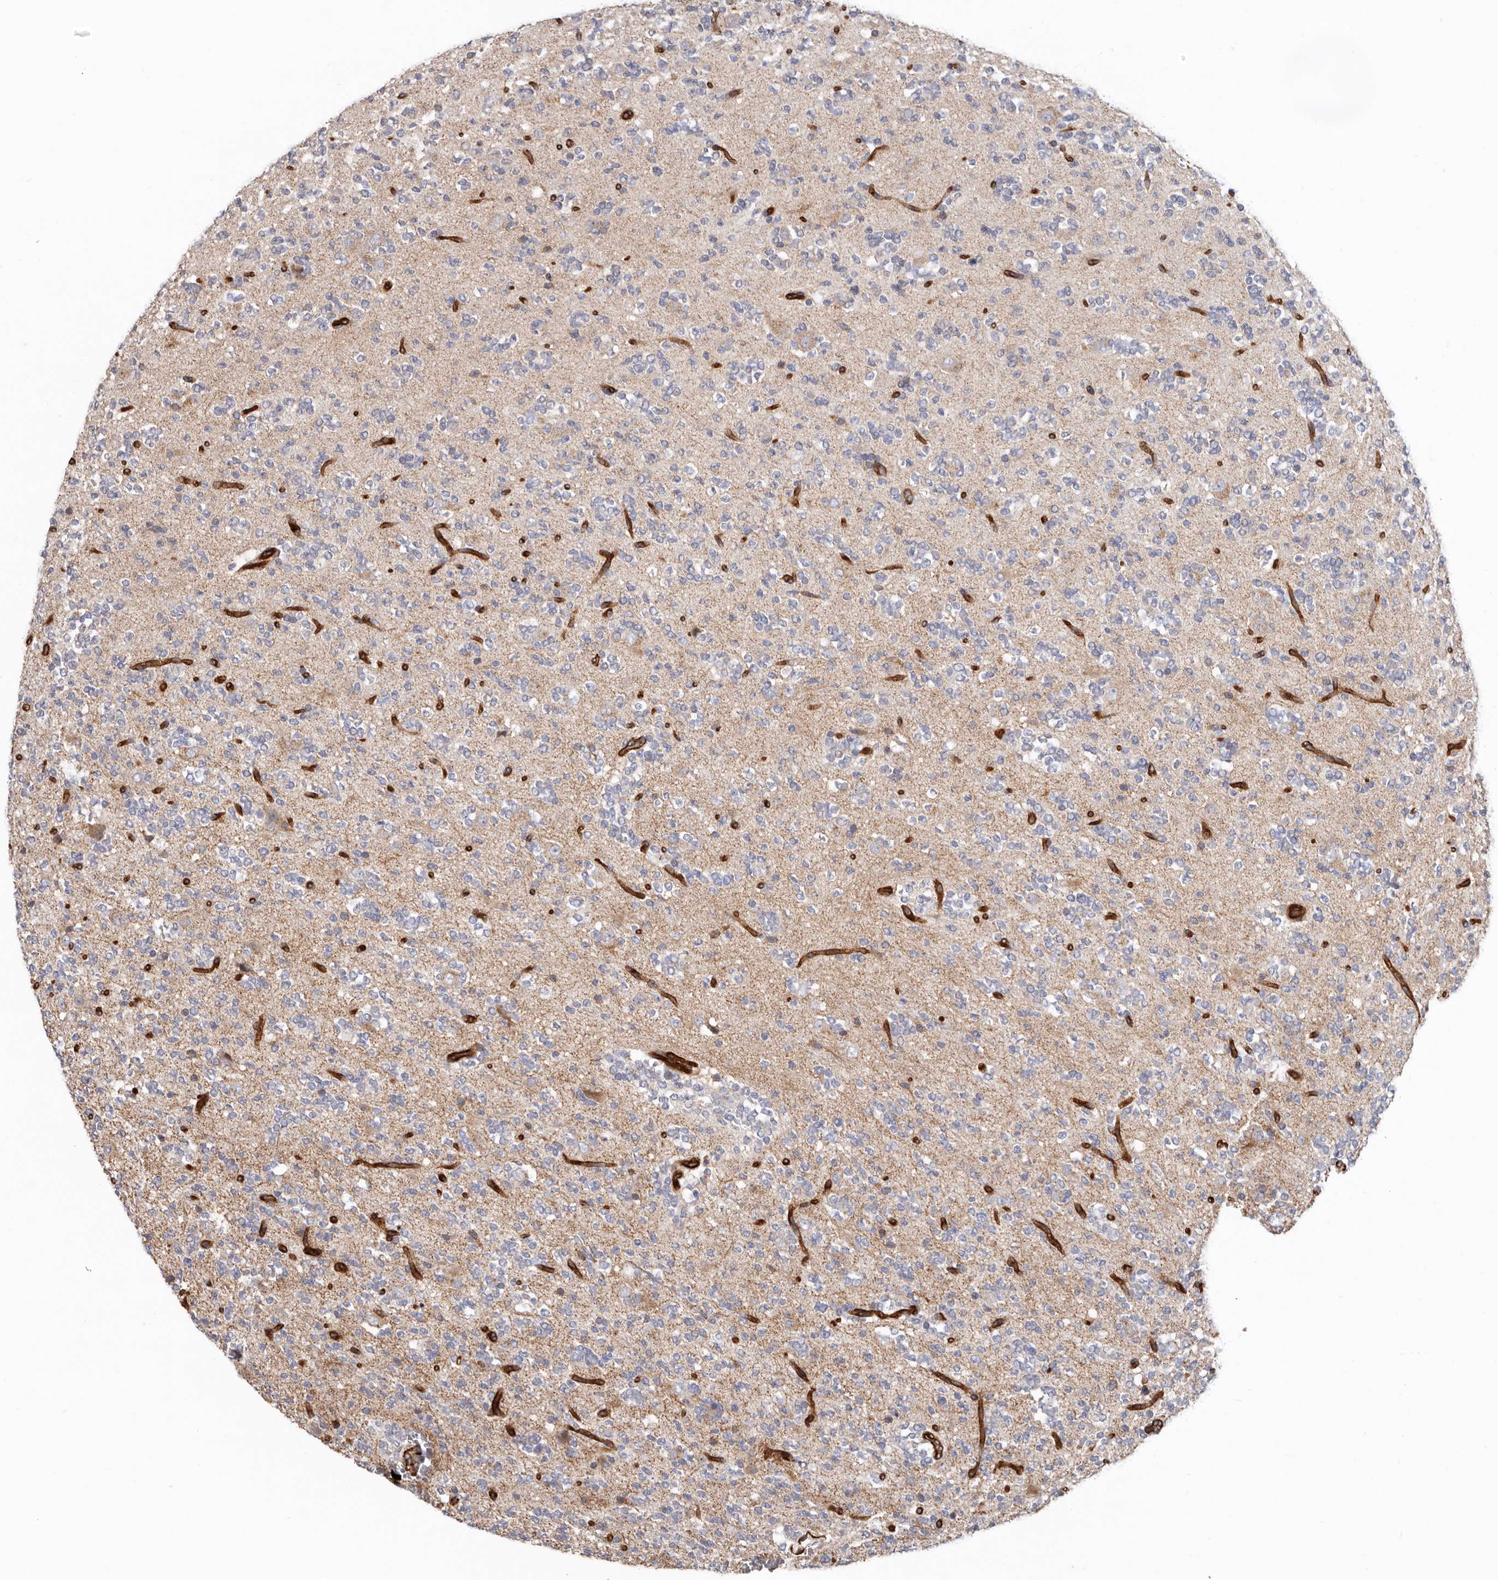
{"staining": {"intensity": "negative", "quantity": "none", "location": "none"}, "tissue": "glioma", "cell_type": "Tumor cells", "image_type": "cancer", "snomed": [{"axis": "morphology", "description": "Glioma, malignant, High grade"}, {"axis": "topography", "description": "Brain"}], "caption": "DAB immunohistochemical staining of malignant glioma (high-grade) demonstrates no significant positivity in tumor cells.", "gene": "TMC7", "patient": {"sex": "female", "age": 62}}